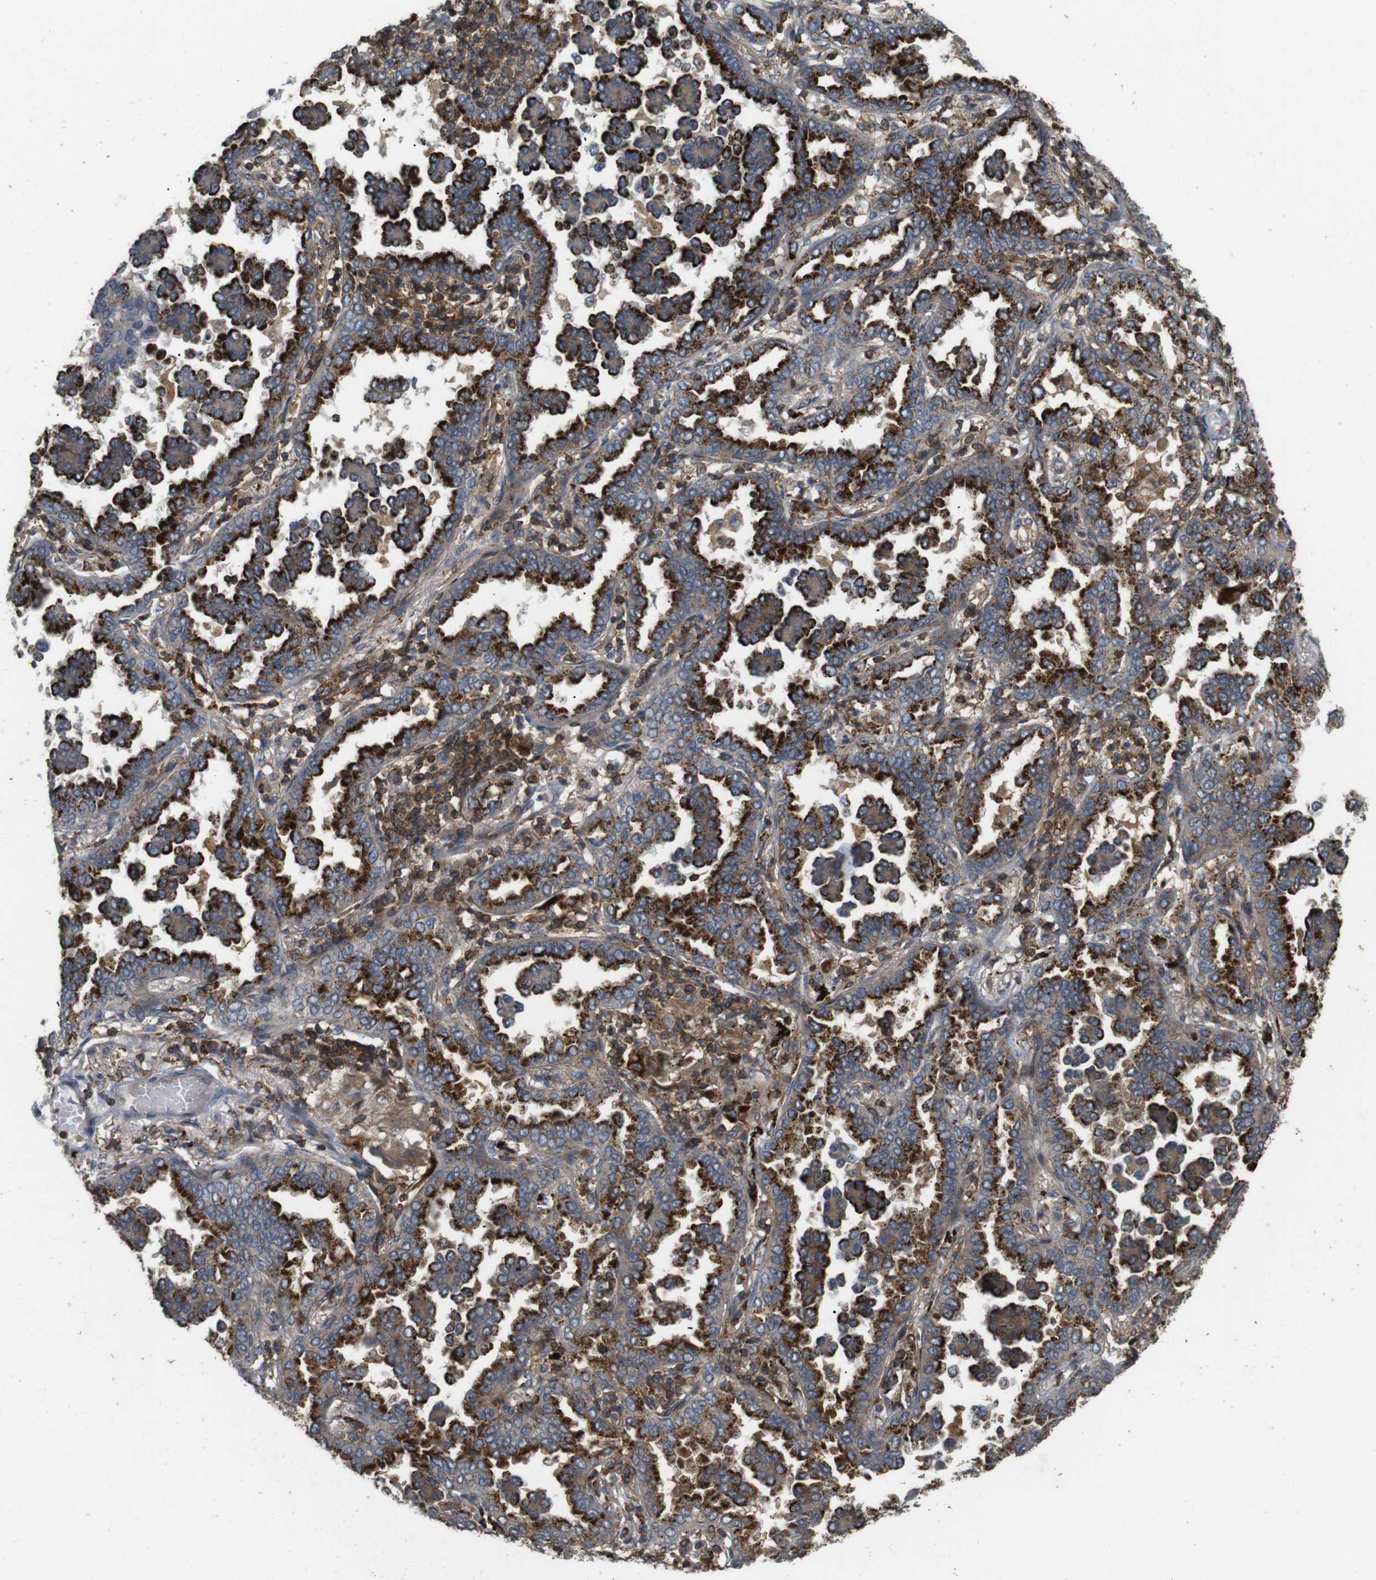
{"staining": {"intensity": "strong", "quantity": ">75%", "location": "cytoplasmic/membranous"}, "tissue": "lung cancer", "cell_type": "Tumor cells", "image_type": "cancer", "snomed": [{"axis": "morphology", "description": "Normal tissue, NOS"}, {"axis": "morphology", "description": "Adenocarcinoma, NOS"}, {"axis": "topography", "description": "Lung"}], "caption": "Tumor cells show strong cytoplasmic/membranous staining in about >75% of cells in lung cancer (adenocarcinoma). (Brightfield microscopy of DAB IHC at high magnification).", "gene": "KSR1", "patient": {"sex": "male", "age": 59}}